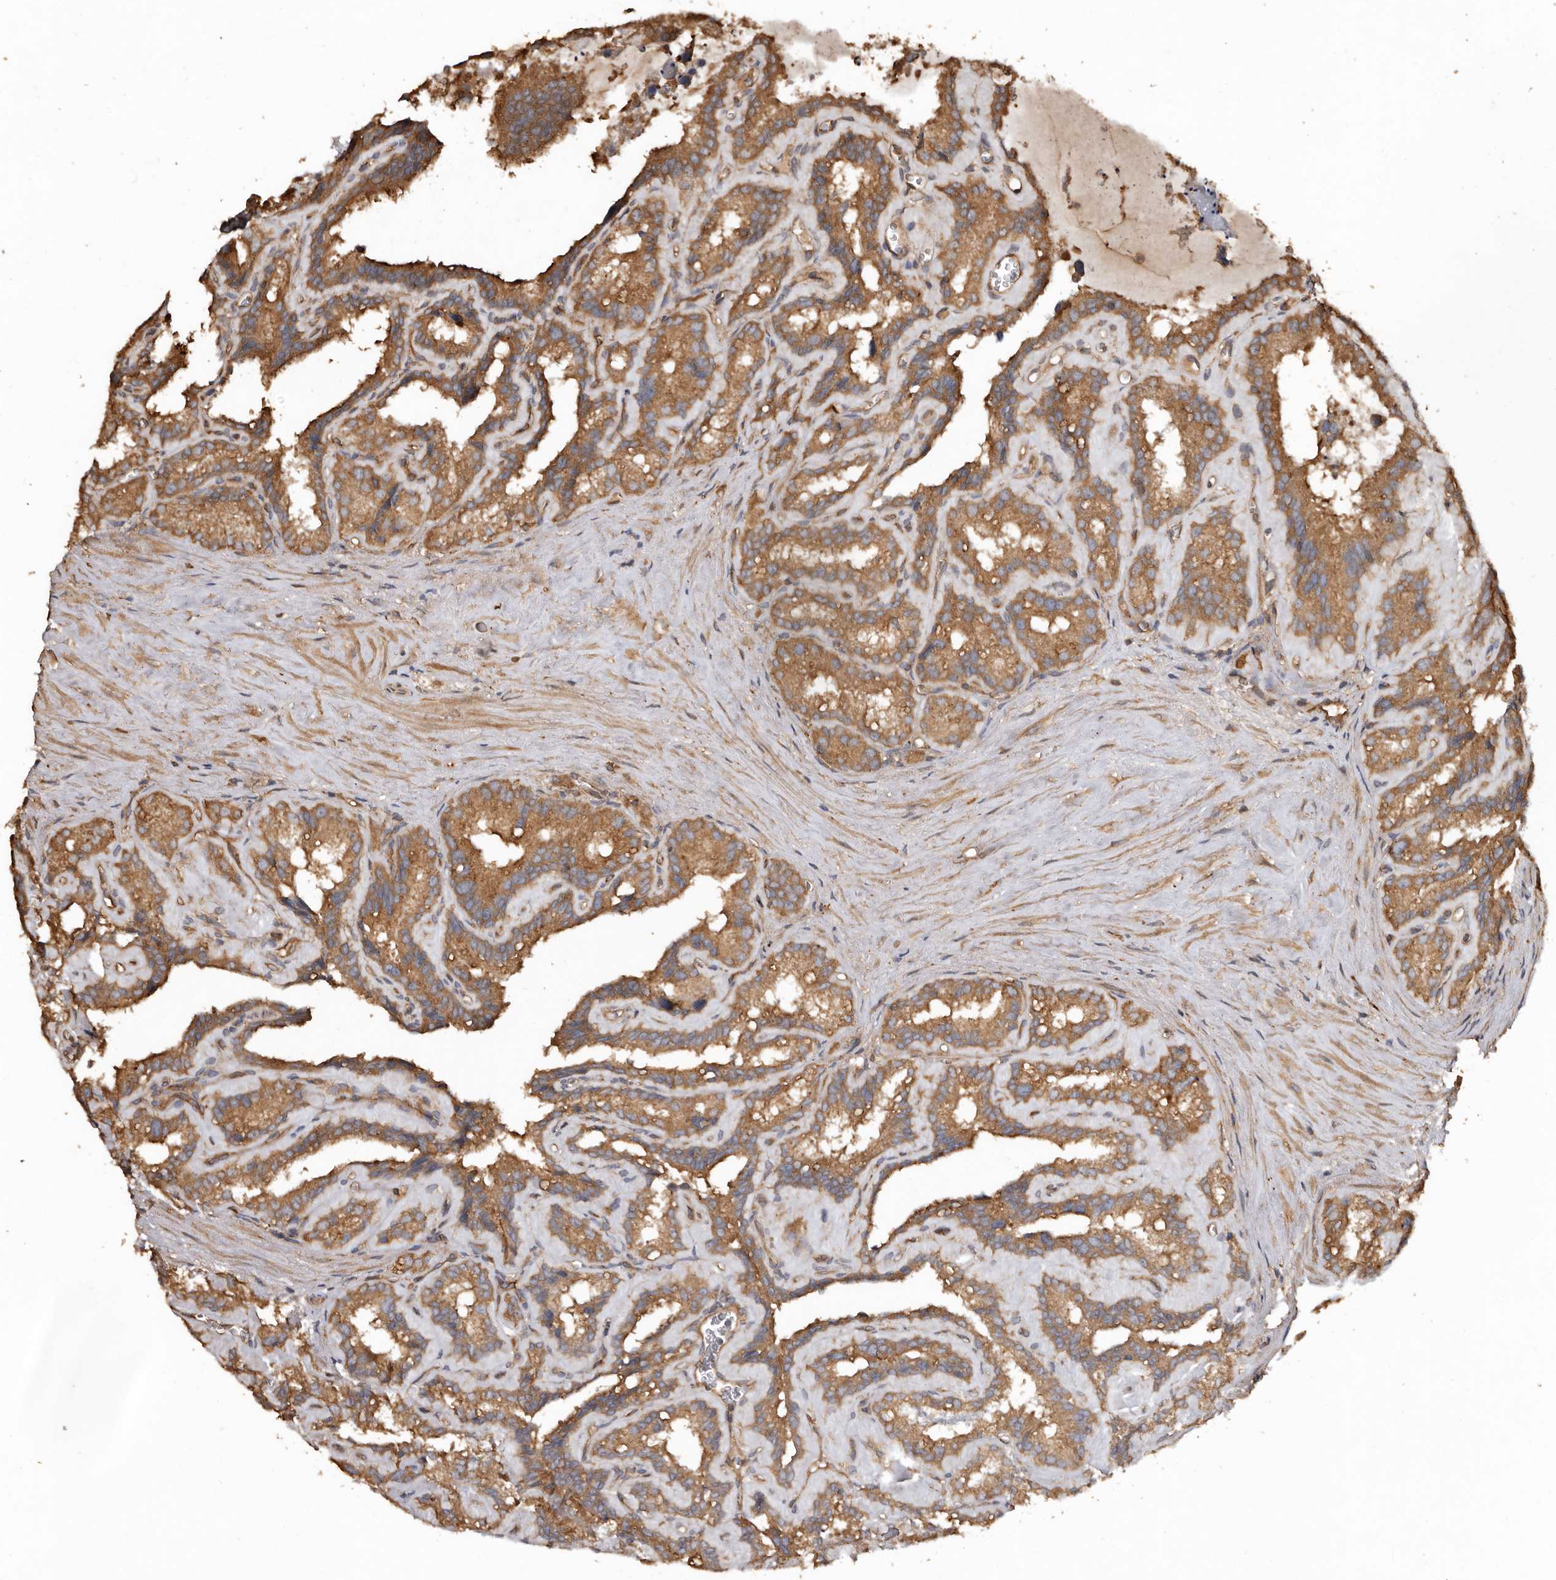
{"staining": {"intensity": "moderate", "quantity": ">75%", "location": "cytoplasmic/membranous"}, "tissue": "seminal vesicle", "cell_type": "Glandular cells", "image_type": "normal", "snomed": [{"axis": "morphology", "description": "Normal tissue, NOS"}, {"axis": "topography", "description": "Prostate"}, {"axis": "topography", "description": "Seminal veicle"}], "caption": "IHC staining of benign seminal vesicle, which exhibits medium levels of moderate cytoplasmic/membranous expression in approximately >75% of glandular cells indicating moderate cytoplasmic/membranous protein staining. The staining was performed using DAB (brown) for protein detection and nuclei were counterstained in hematoxylin (blue).", "gene": "FLCN", "patient": {"sex": "male", "age": 59}}